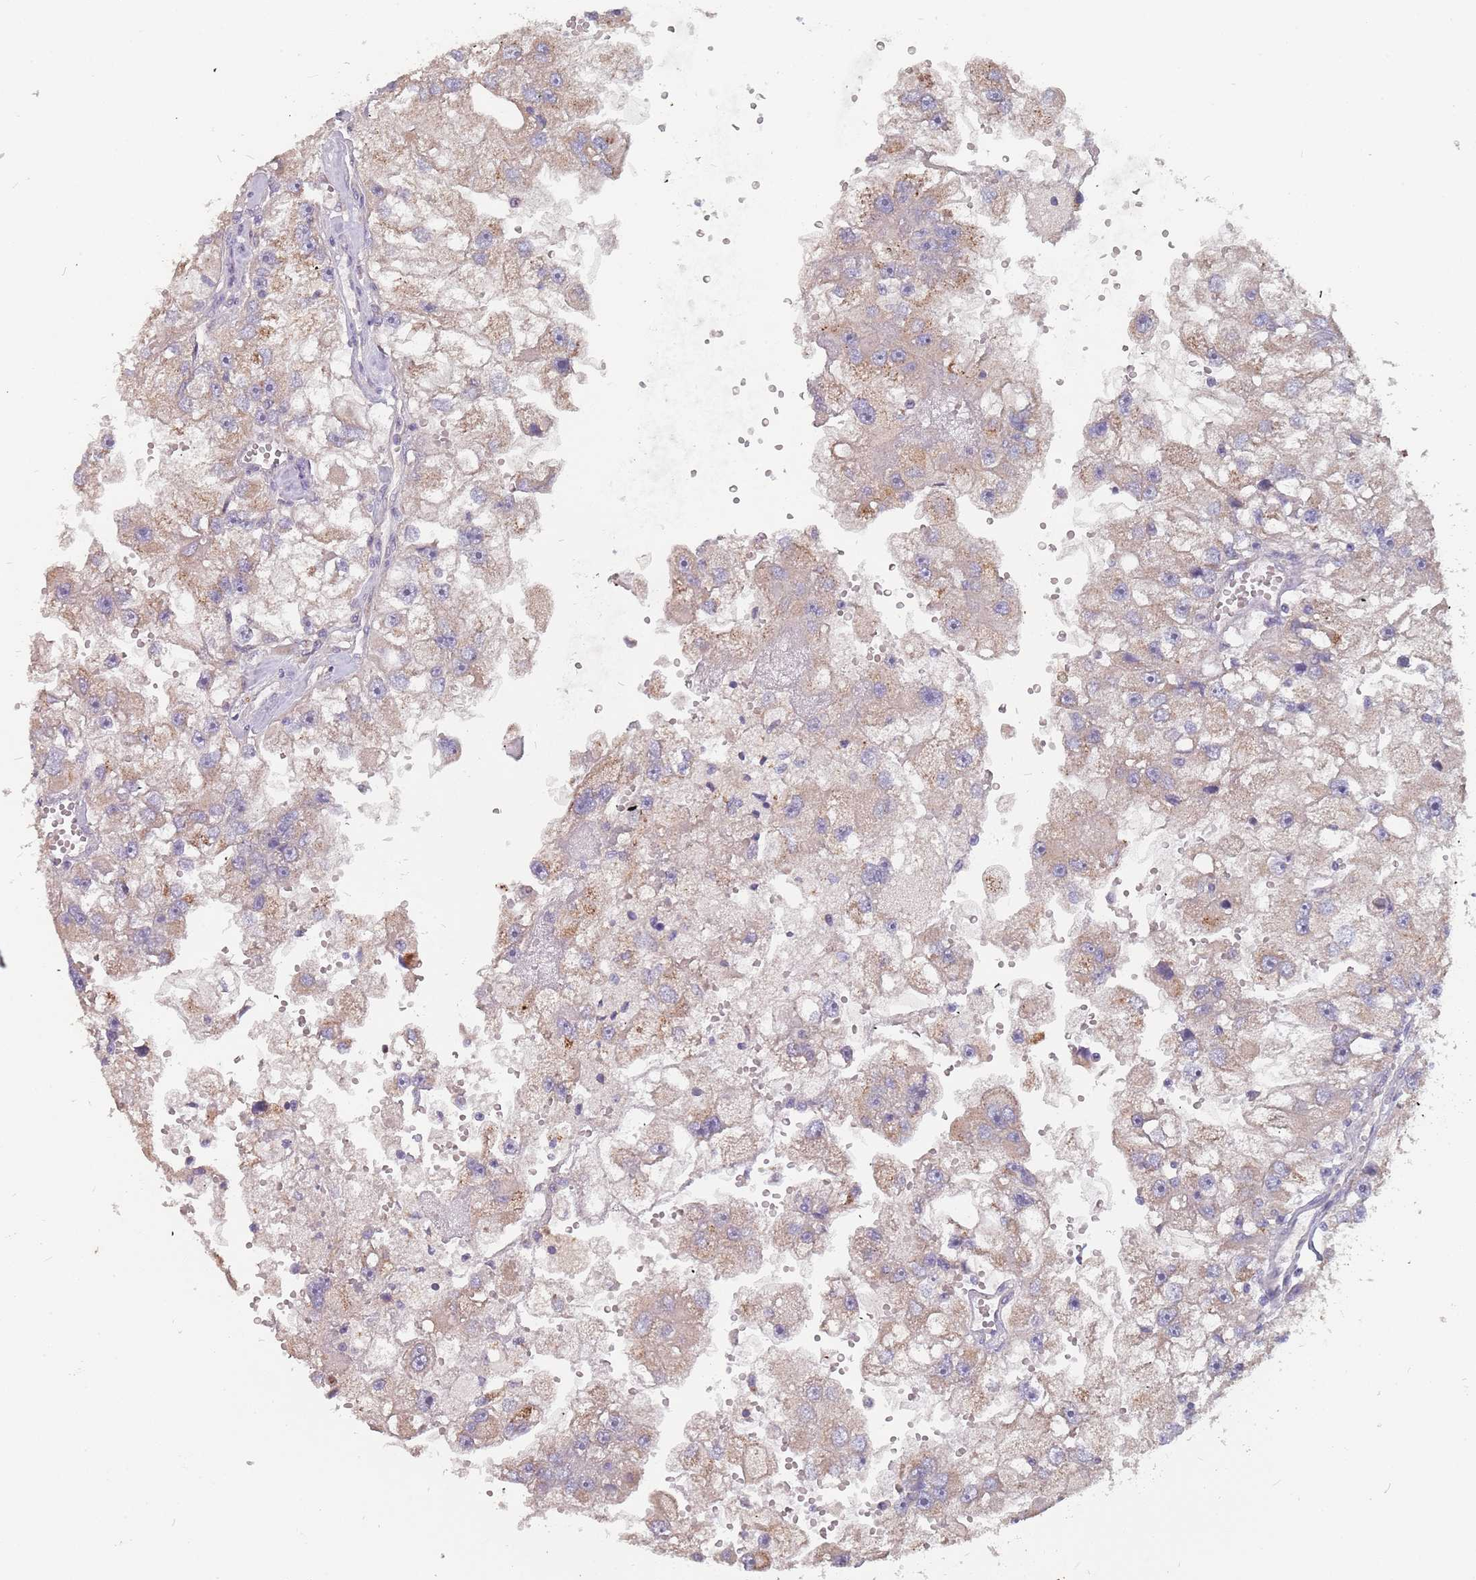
{"staining": {"intensity": "weak", "quantity": "25%-75%", "location": "cytoplasmic/membranous"}, "tissue": "renal cancer", "cell_type": "Tumor cells", "image_type": "cancer", "snomed": [{"axis": "morphology", "description": "Adenocarcinoma, NOS"}, {"axis": "topography", "description": "Kidney"}], "caption": "Weak cytoplasmic/membranous expression is identified in about 25%-75% of tumor cells in renal cancer (adenocarcinoma).", "gene": "TCEANC2", "patient": {"sex": "male", "age": 63}}